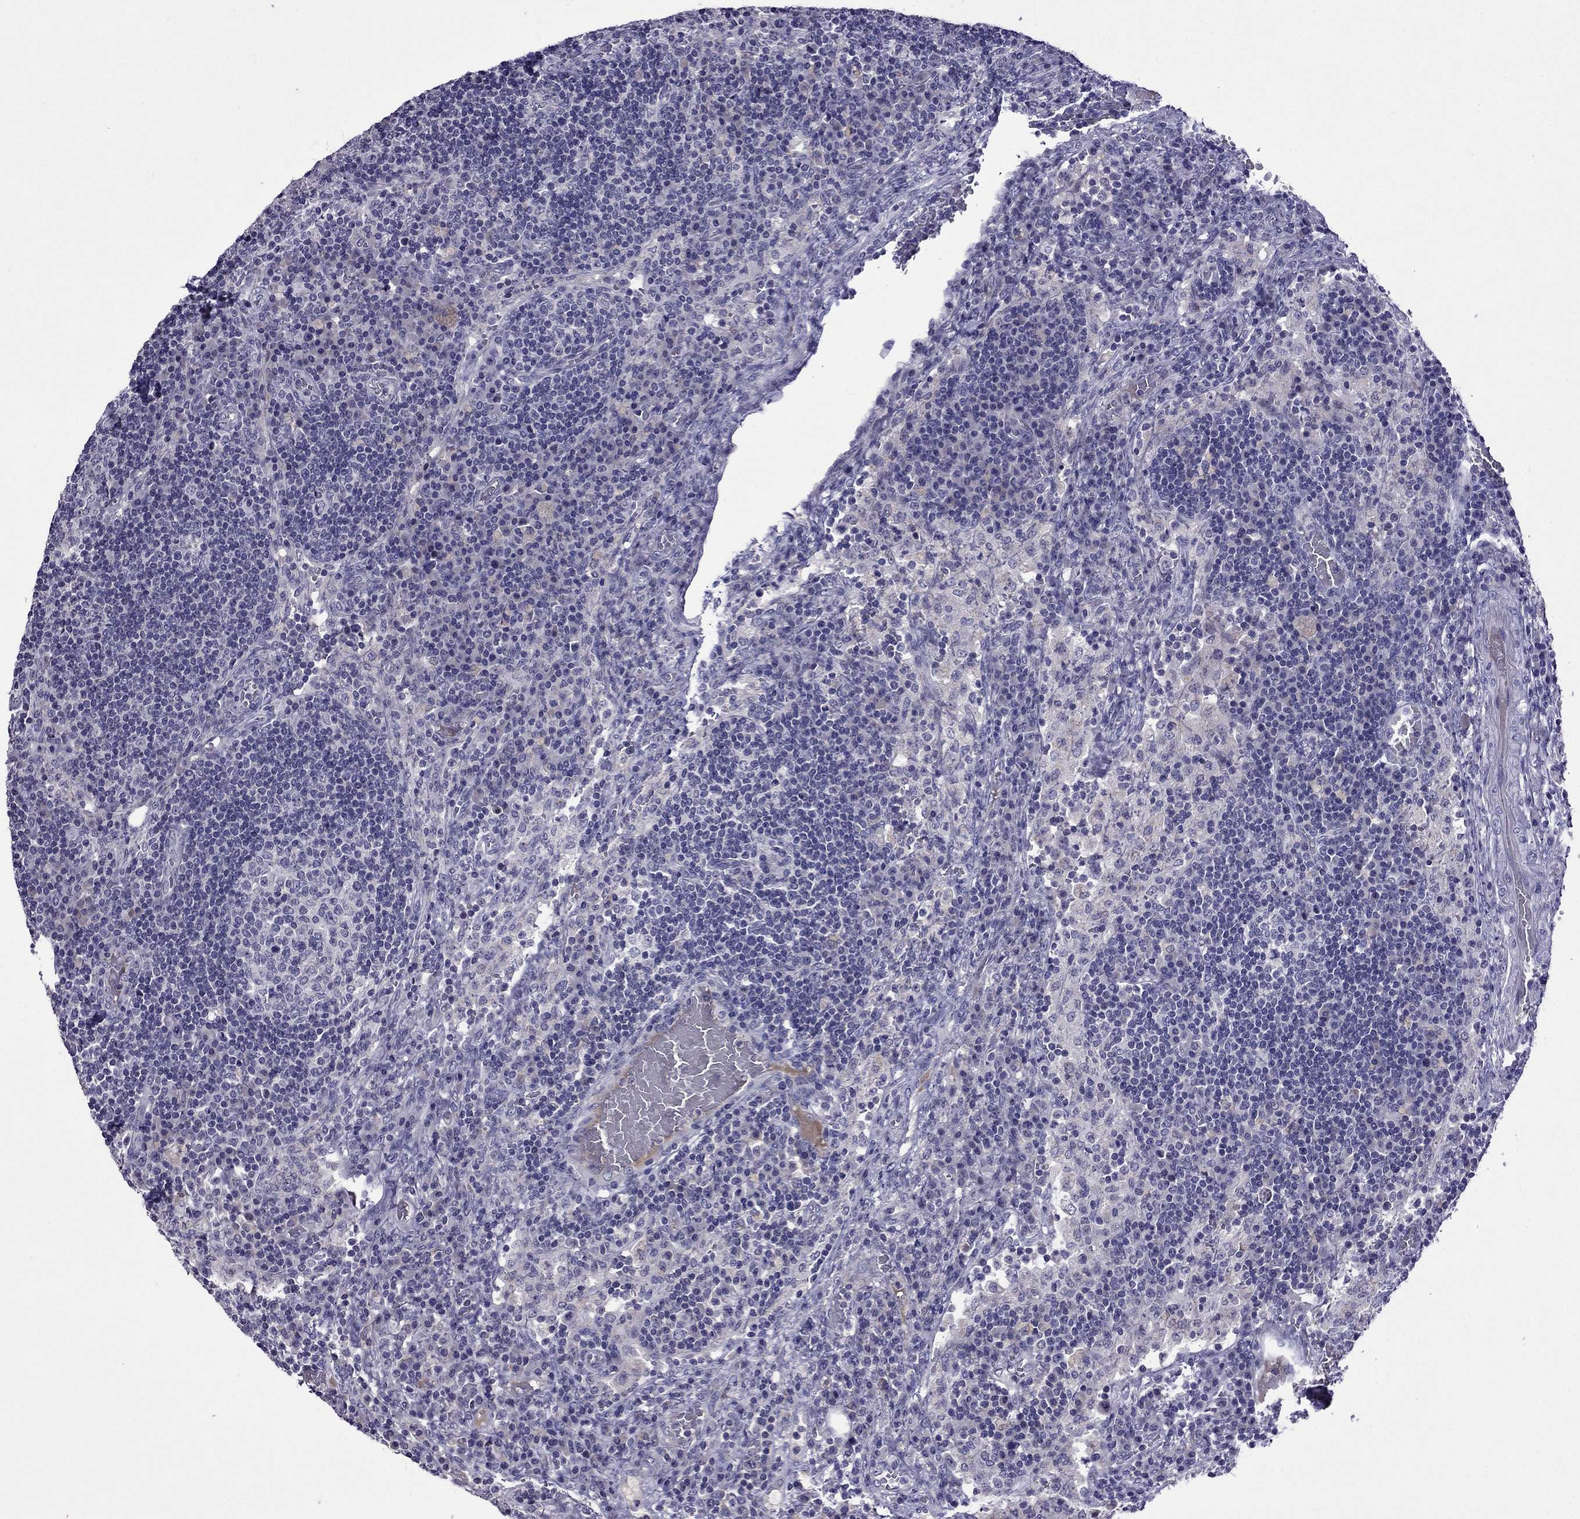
{"staining": {"intensity": "negative", "quantity": "none", "location": "none"}, "tissue": "lymph node", "cell_type": "Germinal center cells", "image_type": "normal", "snomed": [{"axis": "morphology", "description": "Normal tissue, NOS"}, {"axis": "topography", "description": "Lymph node"}], "caption": "This is an IHC micrograph of benign human lymph node. There is no positivity in germinal center cells.", "gene": "SPTBN4", "patient": {"sex": "male", "age": 63}}